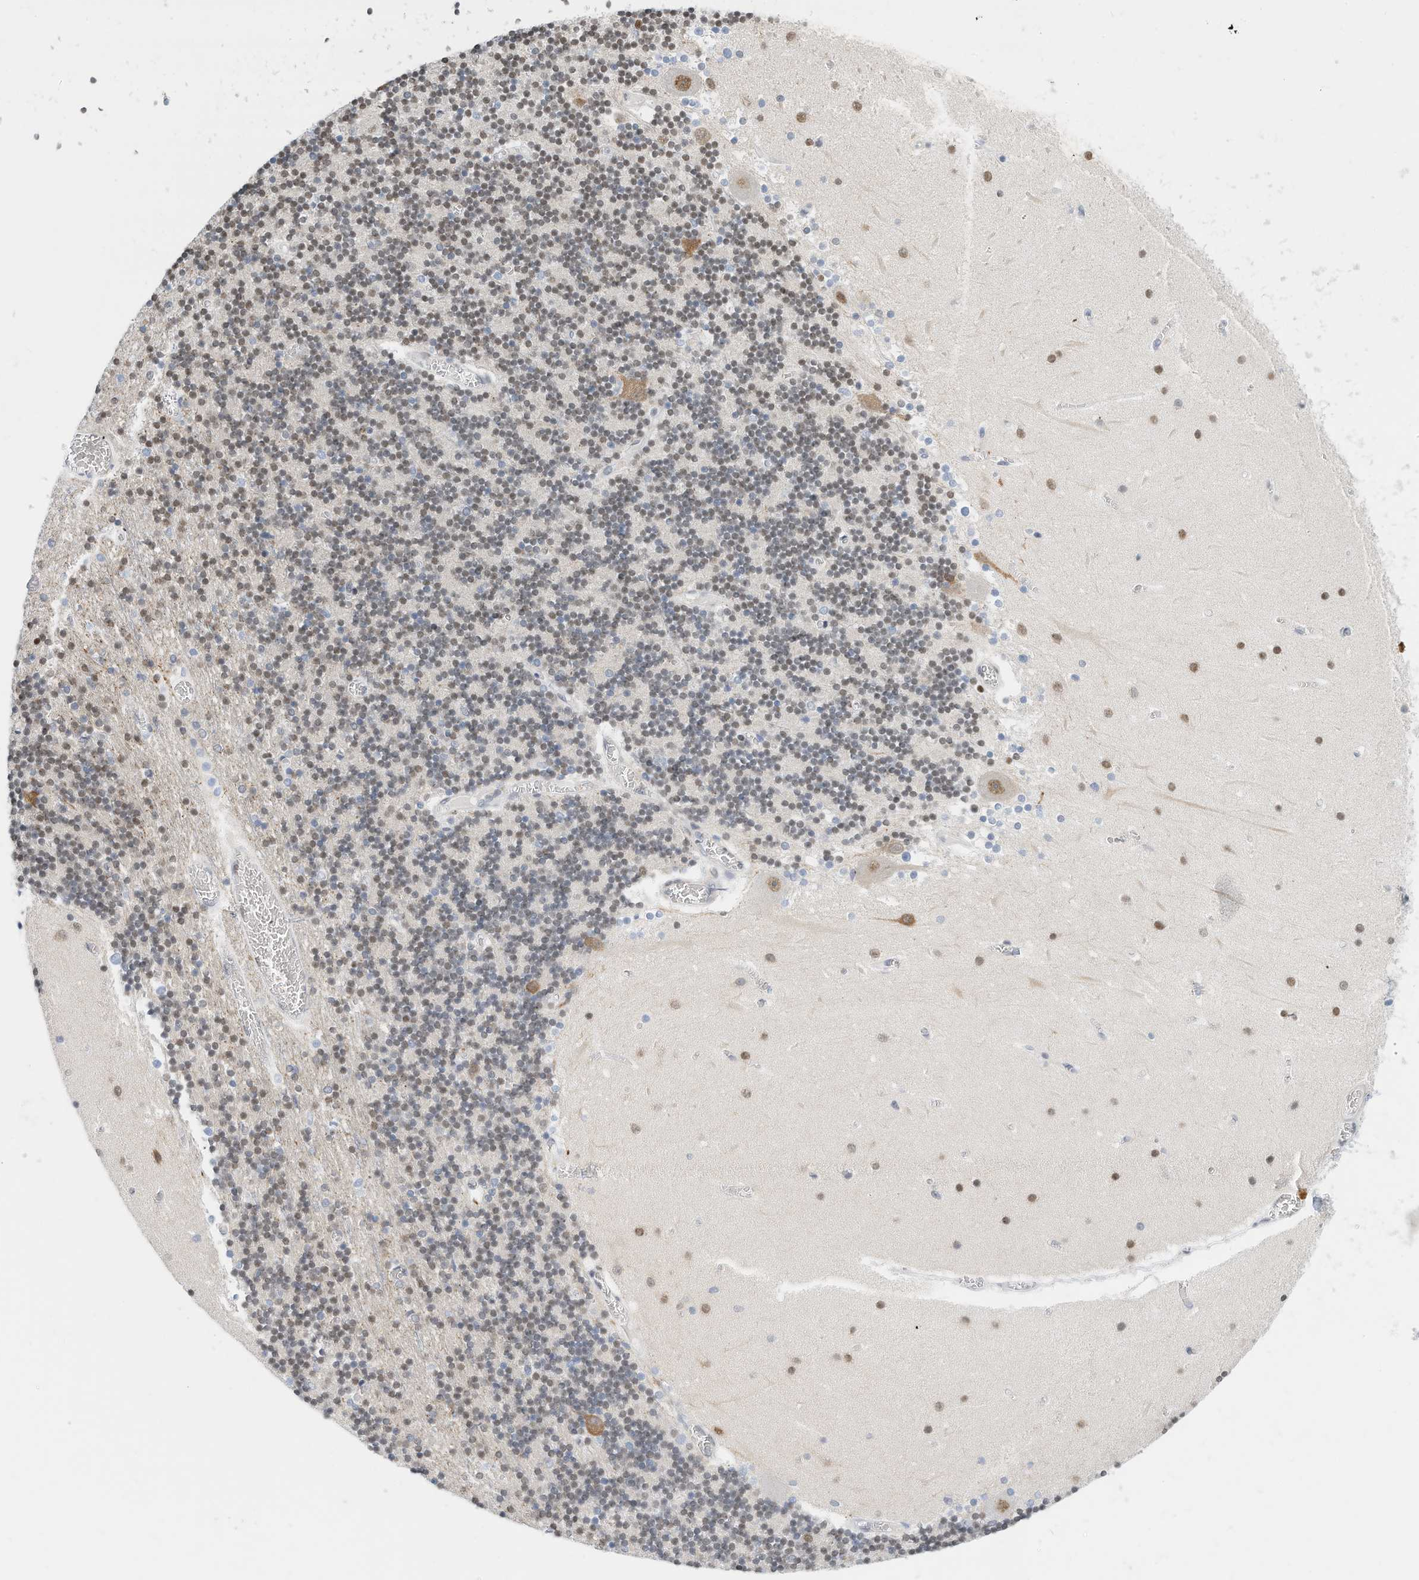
{"staining": {"intensity": "weak", "quantity": "25%-75%", "location": "nuclear"}, "tissue": "cerebellum", "cell_type": "Cells in granular layer", "image_type": "normal", "snomed": [{"axis": "morphology", "description": "Normal tissue, NOS"}, {"axis": "topography", "description": "Cerebellum"}], "caption": "Protein expression analysis of benign cerebellum exhibits weak nuclear staining in about 25%-75% of cells in granular layer. The staining was performed using DAB, with brown indicating positive protein expression. Nuclei are stained blue with hematoxylin.", "gene": "ARHGAP28", "patient": {"sex": "female", "age": 28}}